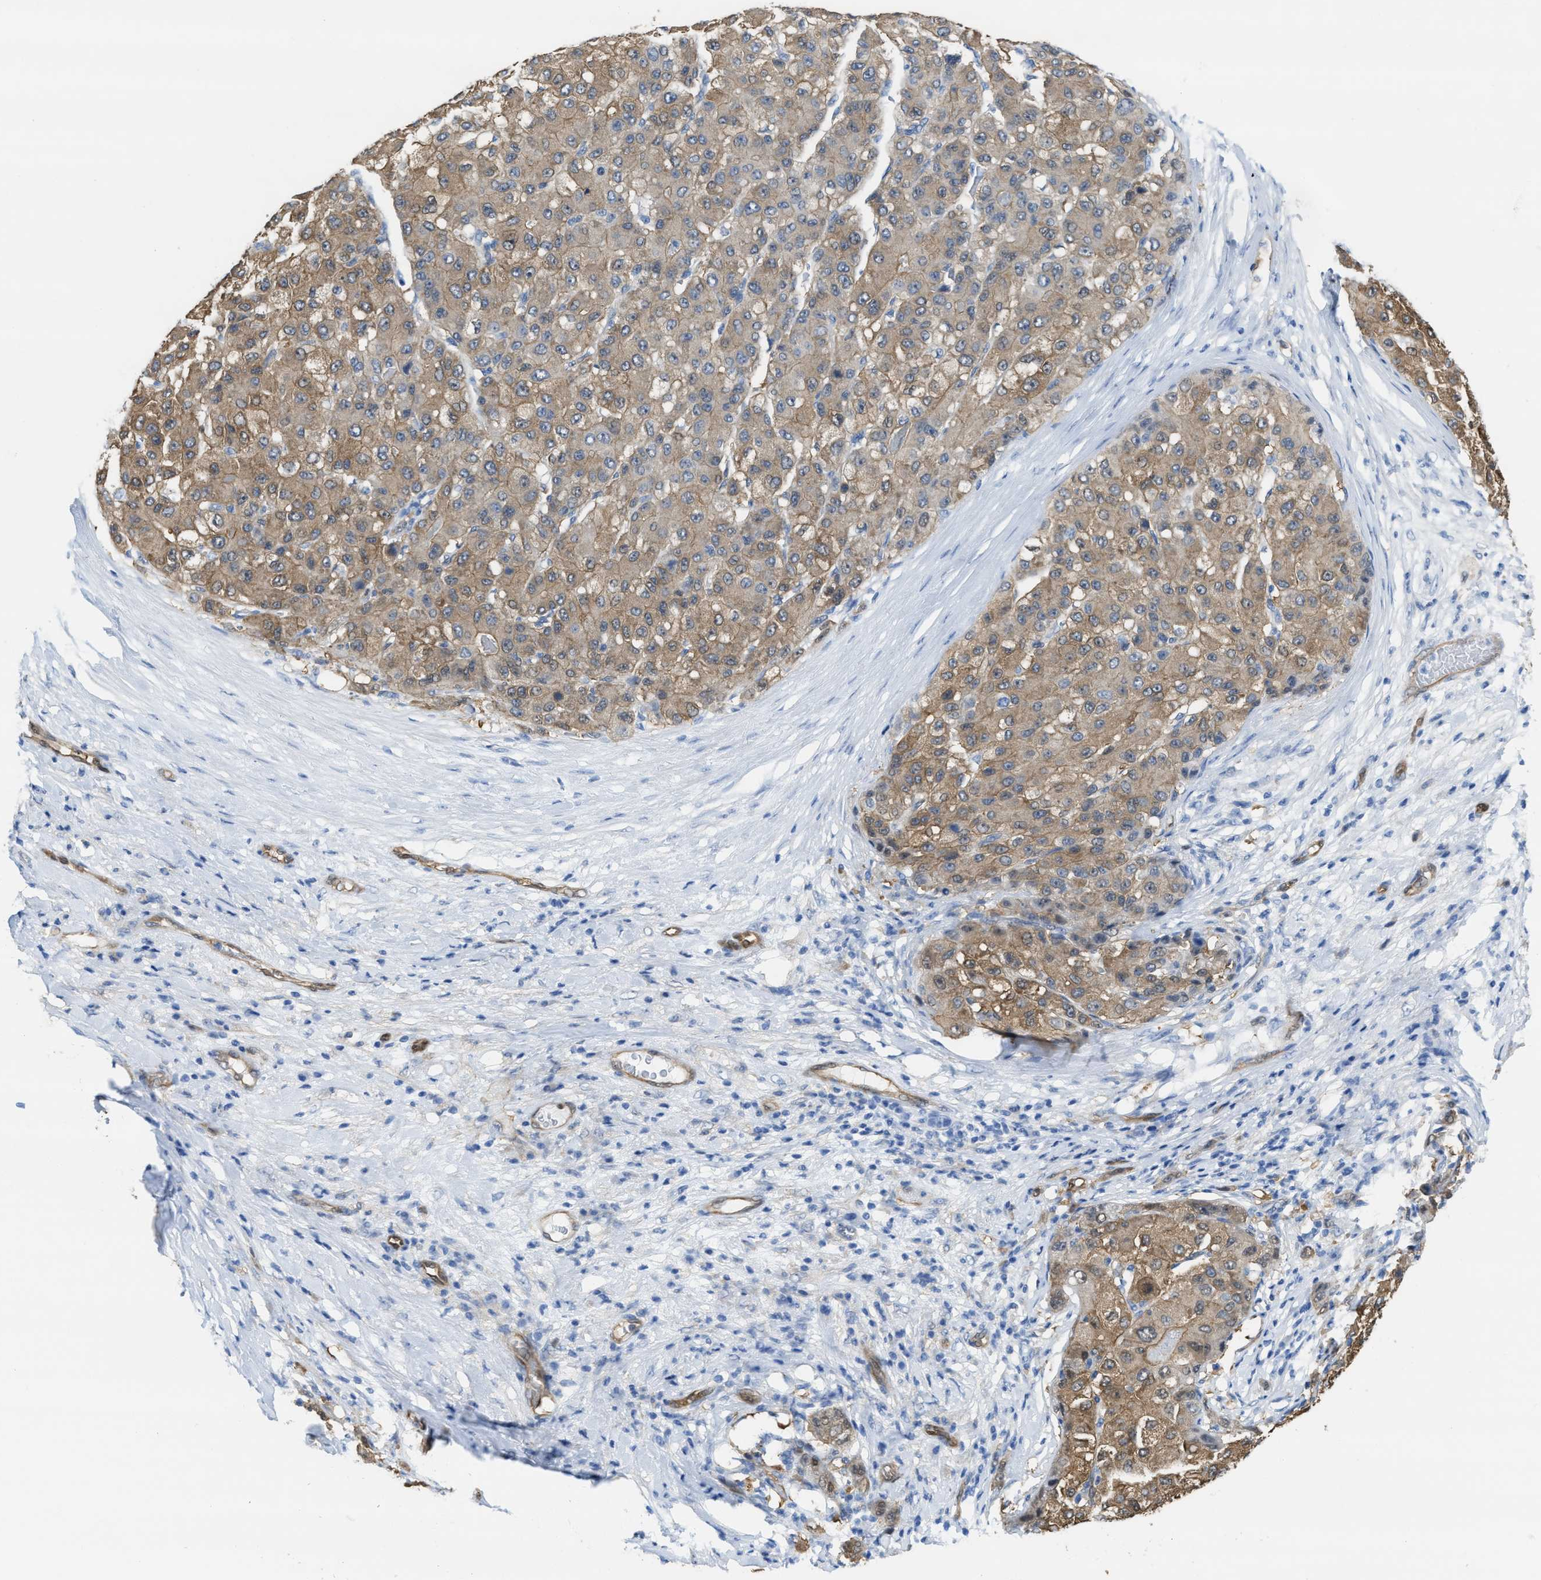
{"staining": {"intensity": "moderate", "quantity": ">75%", "location": "cytoplasmic/membranous"}, "tissue": "liver cancer", "cell_type": "Tumor cells", "image_type": "cancer", "snomed": [{"axis": "morphology", "description": "Carcinoma, Hepatocellular, NOS"}, {"axis": "topography", "description": "Liver"}], "caption": "Moderate cytoplasmic/membranous staining is identified in about >75% of tumor cells in liver cancer (hepatocellular carcinoma).", "gene": "ASS1", "patient": {"sex": "male", "age": 80}}